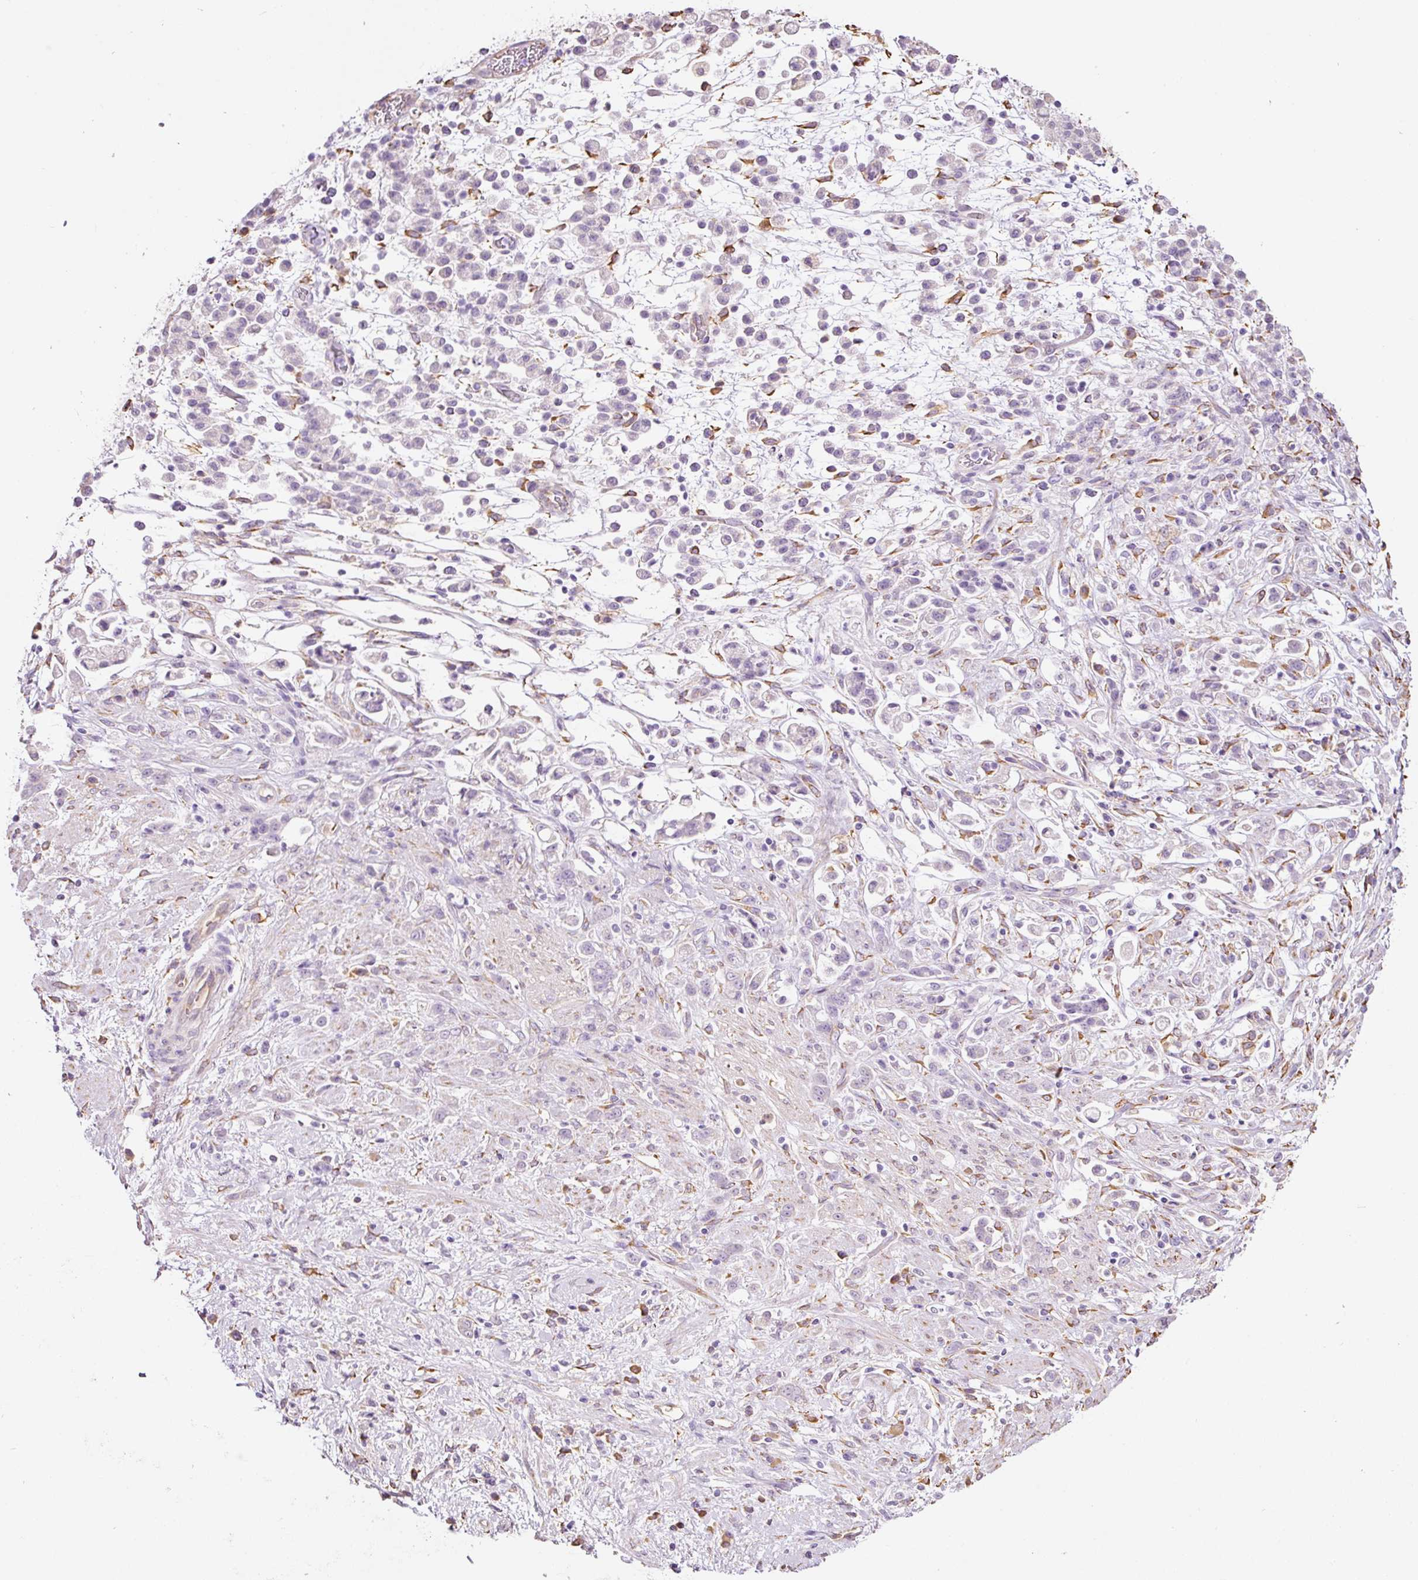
{"staining": {"intensity": "negative", "quantity": "none", "location": "none"}, "tissue": "stomach cancer", "cell_type": "Tumor cells", "image_type": "cancer", "snomed": [{"axis": "morphology", "description": "Adenocarcinoma, NOS"}, {"axis": "topography", "description": "Stomach"}], "caption": "High magnification brightfield microscopy of stomach cancer (adenocarcinoma) stained with DAB (3,3'-diaminobenzidine) (brown) and counterstained with hematoxylin (blue): tumor cells show no significant positivity.", "gene": "GCG", "patient": {"sex": "female", "age": 60}}